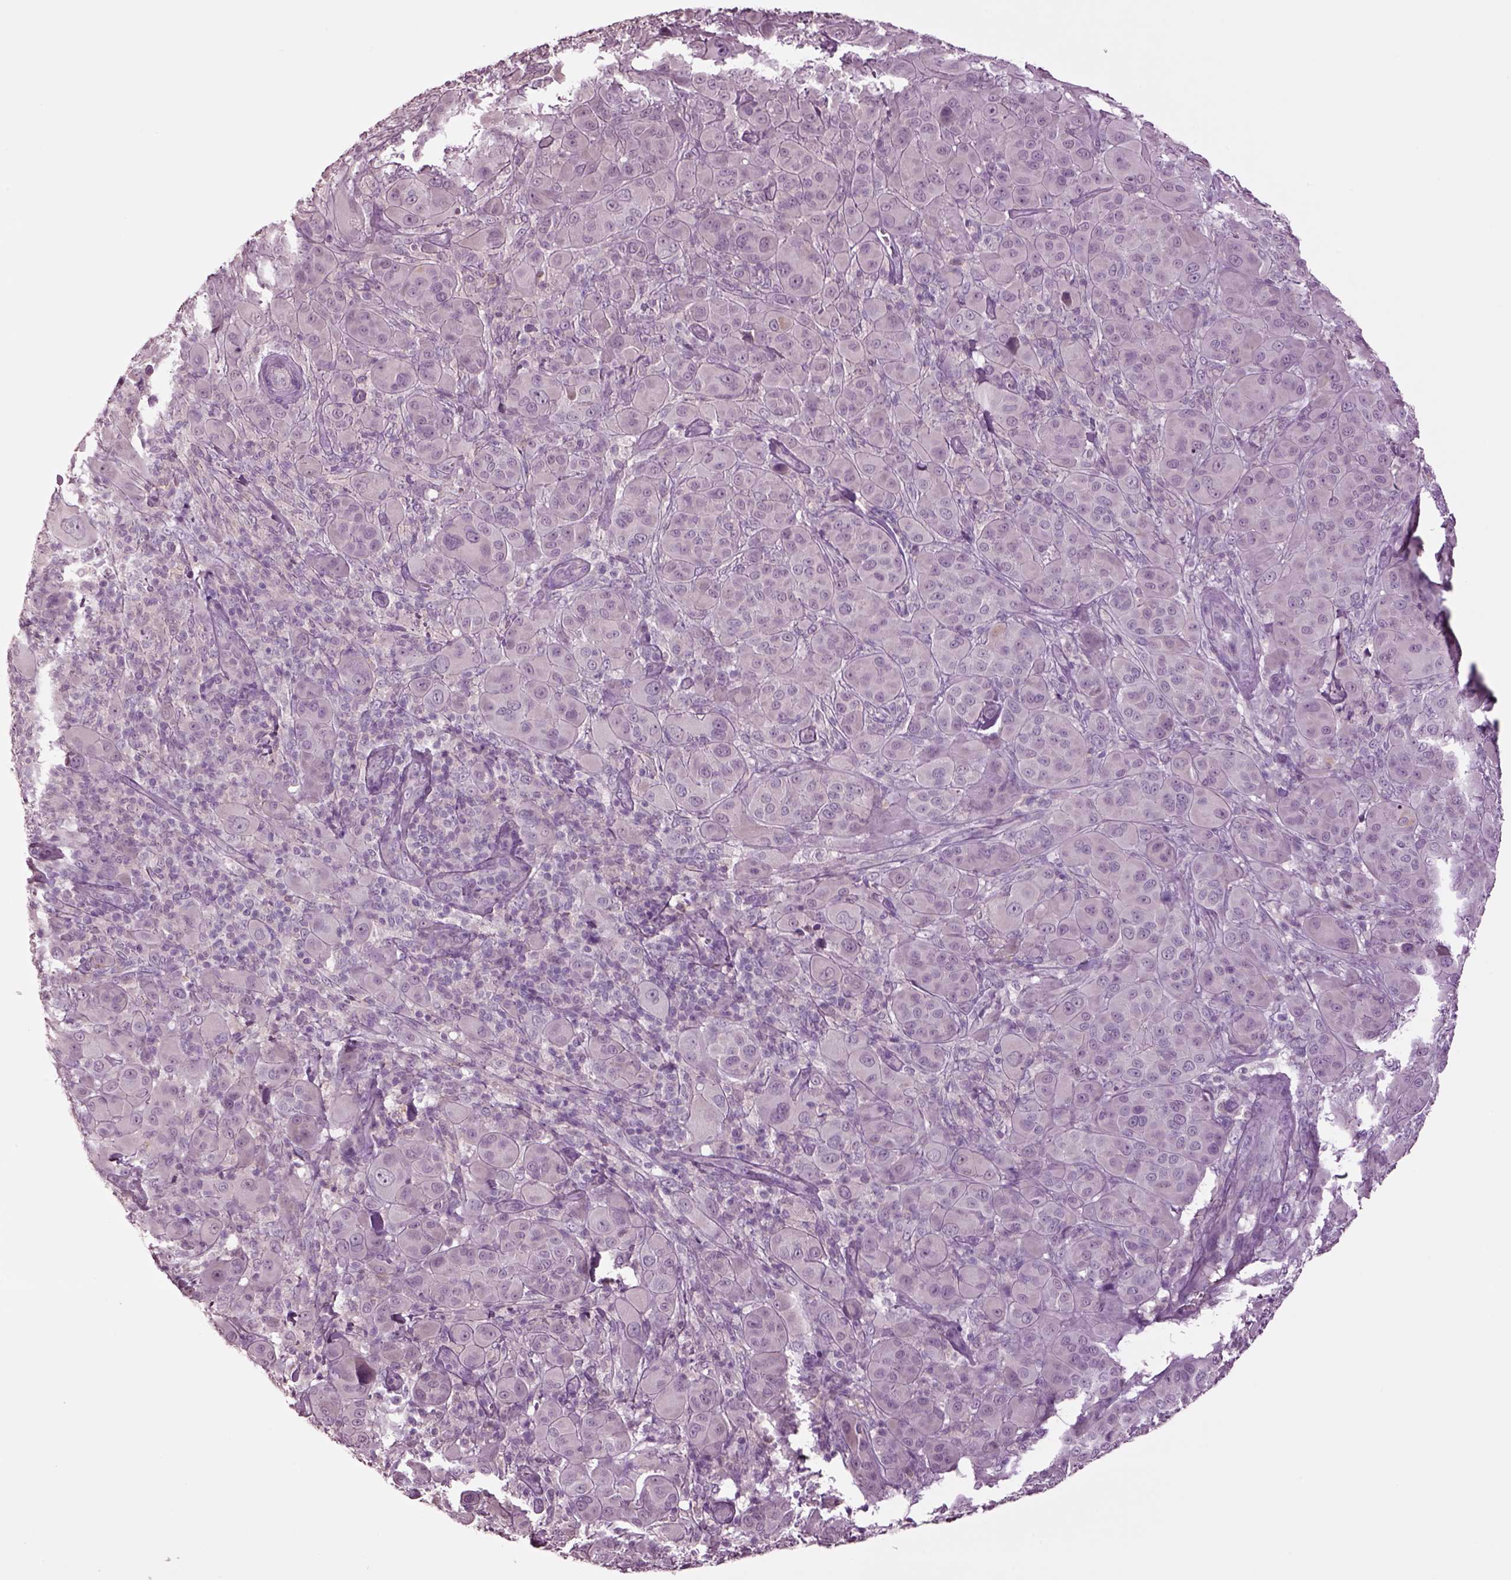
{"staining": {"intensity": "negative", "quantity": "none", "location": "none"}, "tissue": "melanoma", "cell_type": "Tumor cells", "image_type": "cancer", "snomed": [{"axis": "morphology", "description": "Malignant melanoma, NOS"}, {"axis": "topography", "description": "Skin"}], "caption": "High power microscopy histopathology image of an immunohistochemistry image of melanoma, revealing no significant expression in tumor cells. Brightfield microscopy of immunohistochemistry (IHC) stained with DAB (3,3'-diaminobenzidine) (brown) and hematoxylin (blue), captured at high magnification.", "gene": "CLPSL1", "patient": {"sex": "female", "age": 87}}